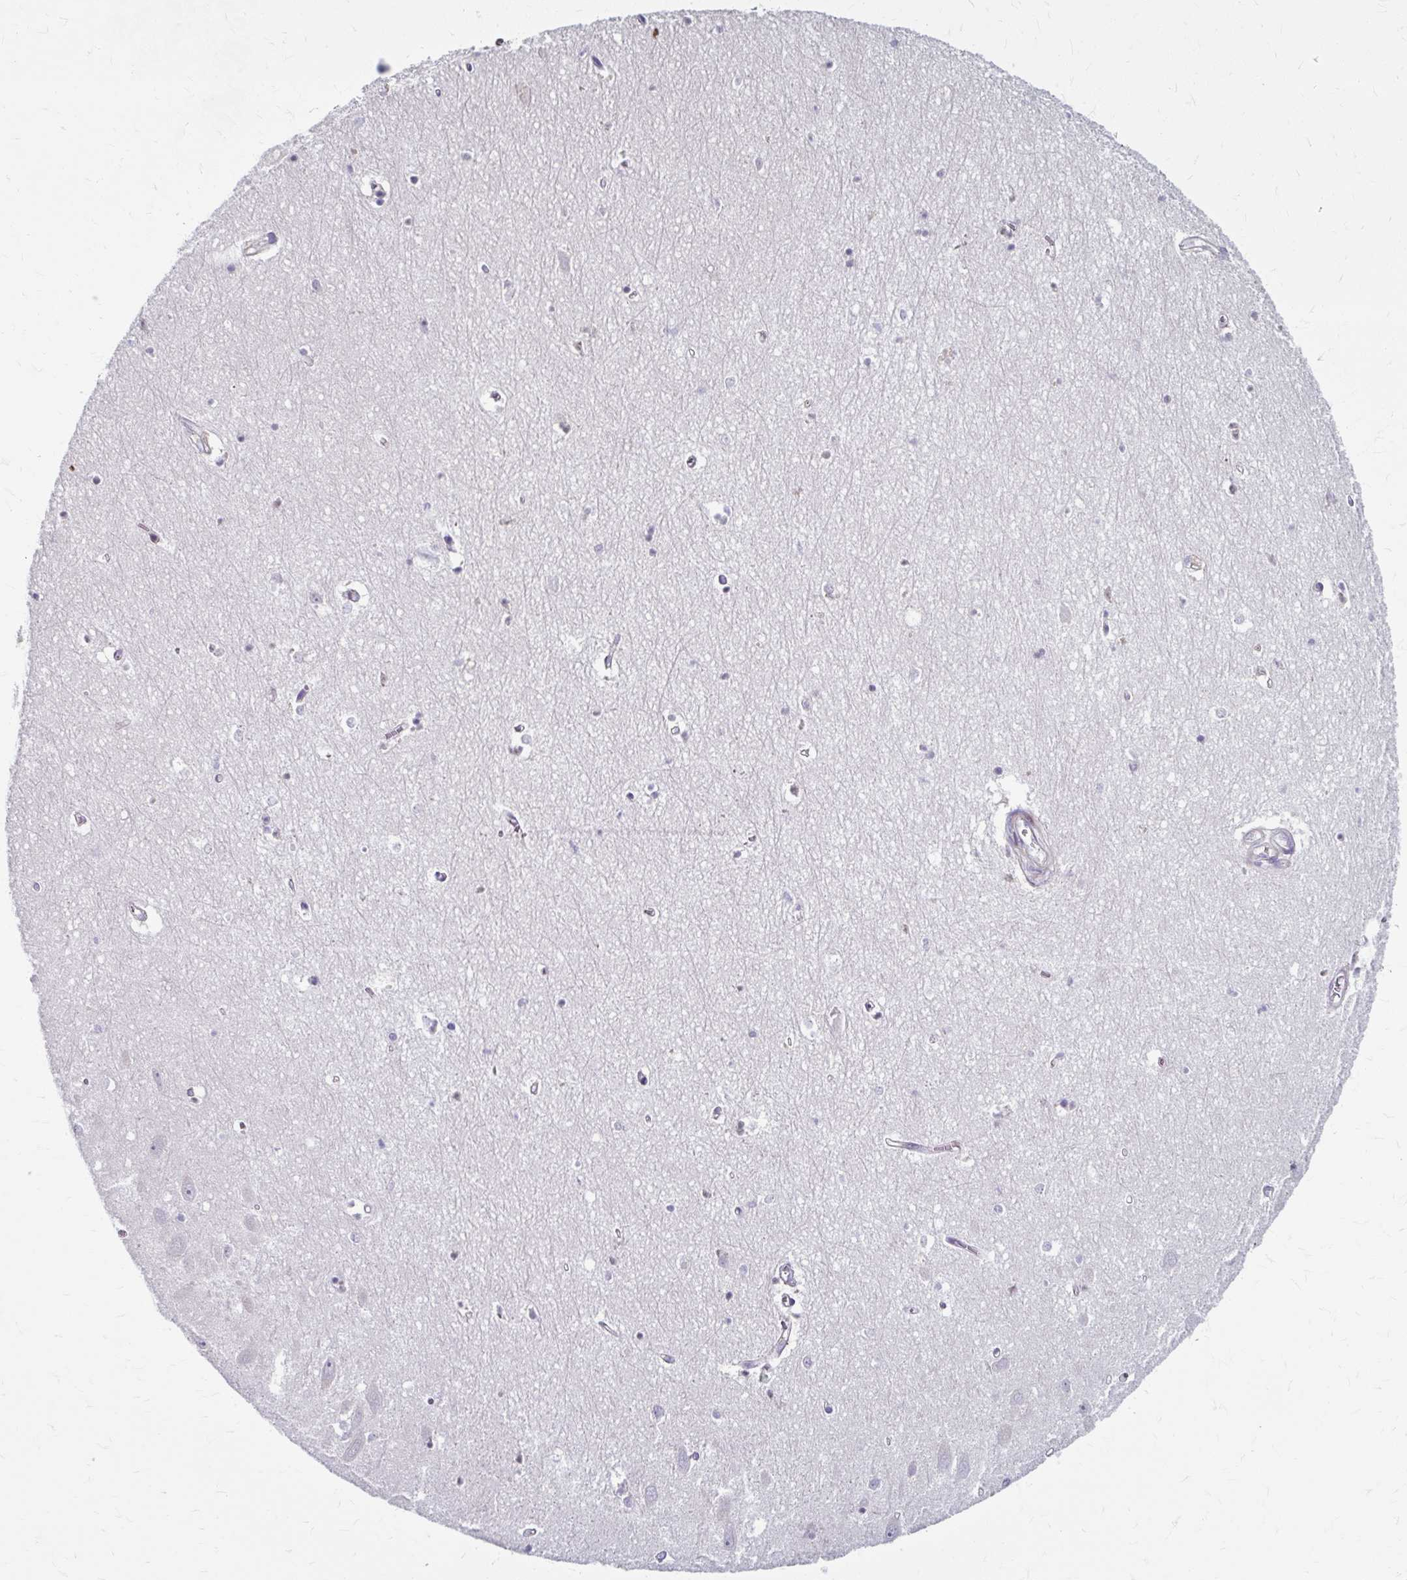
{"staining": {"intensity": "negative", "quantity": "none", "location": "none"}, "tissue": "hippocampus", "cell_type": "Glial cells", "image_type": "normal", "snomed": [{"axis": "morphology", "description": "Normal tissue, NOS"}, {"axis": "topography", "description": "Hippocampus"}], "caption": "An immunohistochemistry (IHC) micrograph of benign hippocampus is shown. There is no staining in glial cells of hippocampus. The staining is performed using DAB brown chromogen with nuclei counter-stained in using hematoxylin.", "gene": "ZNF555", "patient": {"sex": "female", "age": 64}}